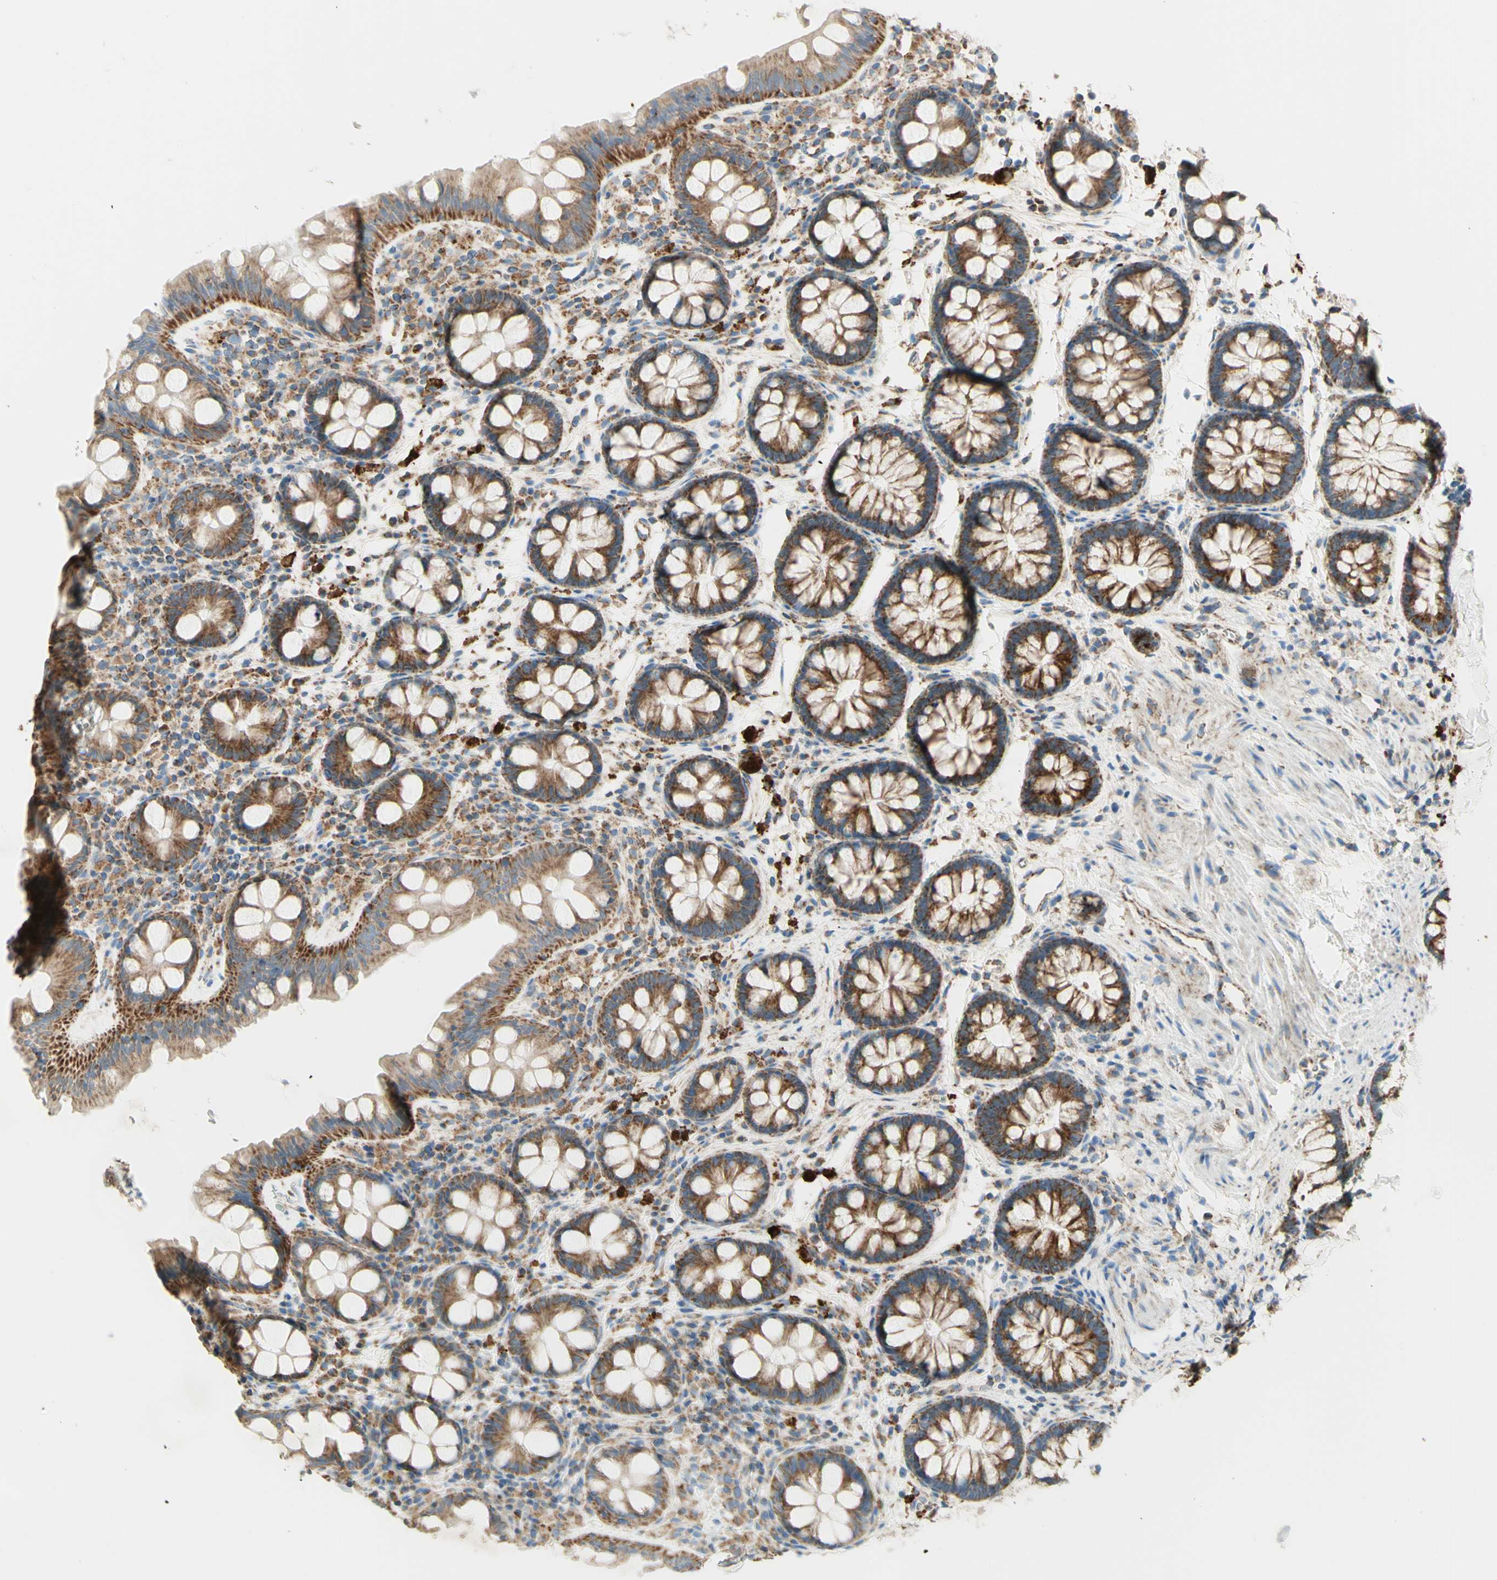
{"staining": {"intensity": "moderate", "quantity": "25%-75%", "location": "cytoplasmic/membranous"}, "tissue": "colon", "cell_type": "Endothelial cells", "image_type": "normal", "snomed": [{"axis": "morphology", "description": "Normal tissue, NOS"}, {"axis": "topography", "description": "Colon"}], "caption": "Protein expression analysis of unremarkable colon exhibits moderate cytoplasmic/membranous positivity in approximately 25%-75% of endothelial cells.", "gene": "ARMC10", "patient": {"sex": "female", "age": 80}}